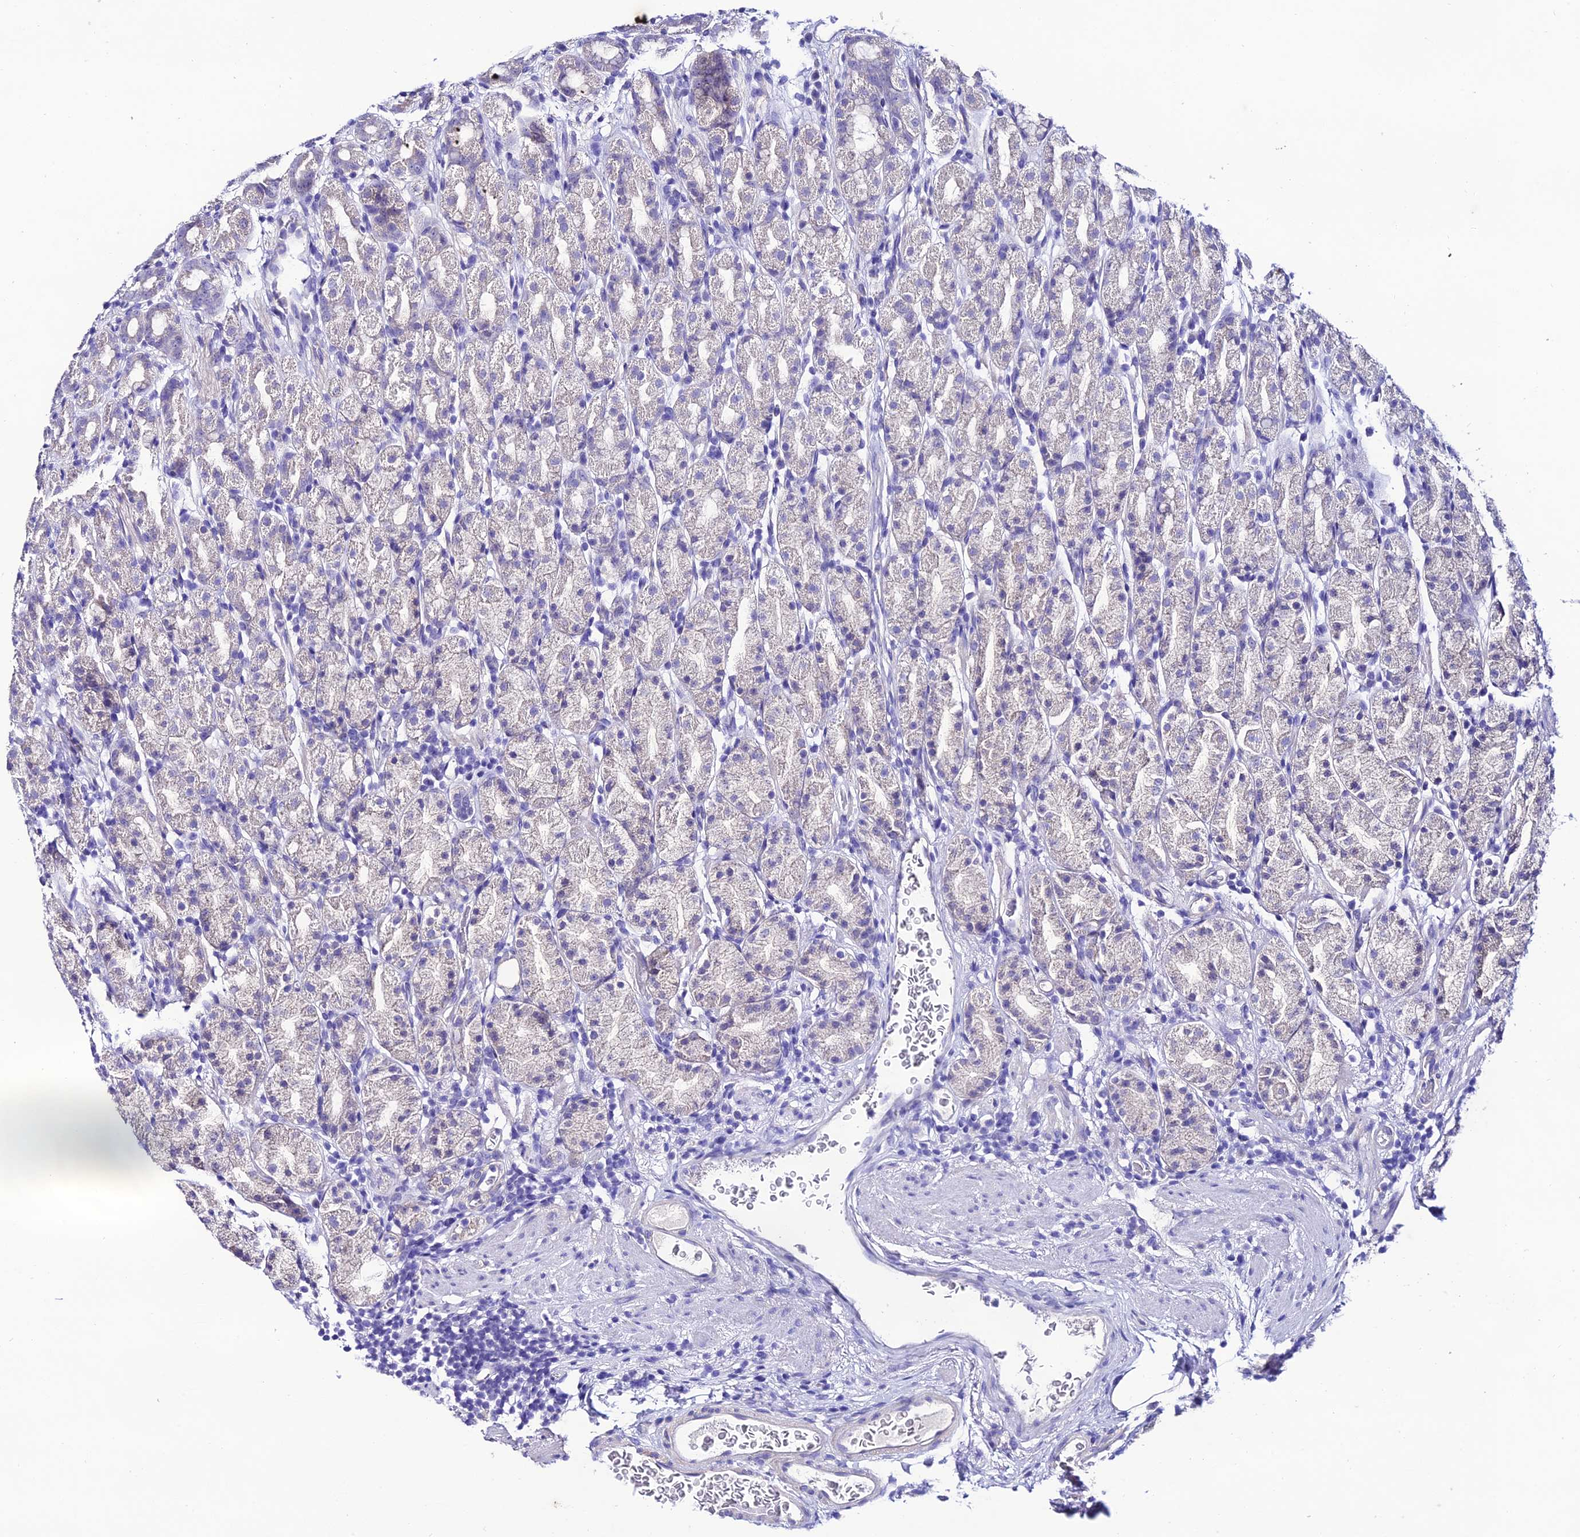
{"staining": {"intensity": "negative", "quantity": "none", "location": "none"}, "tissue": "stomach", "cell_type": "Glandular cells", "image_type": "normal", "snomed": [{"axis": "morphology", "description": "Normal tissue, NOS"}, {"axis": "topography", "description": "Stomach, upper"}, {"axis": "topography", "description": "Stomach, lower"}, {"axis": "topography", "description": "Small intestine"}], "caption": "High power microscopy histopathology image of an immunohistochemistry histopathology image of benign stomach, revealing no significant positivity in glandular cells.", "gene": "NLRP6", "patient": {"sex": "male", "age": 68}}